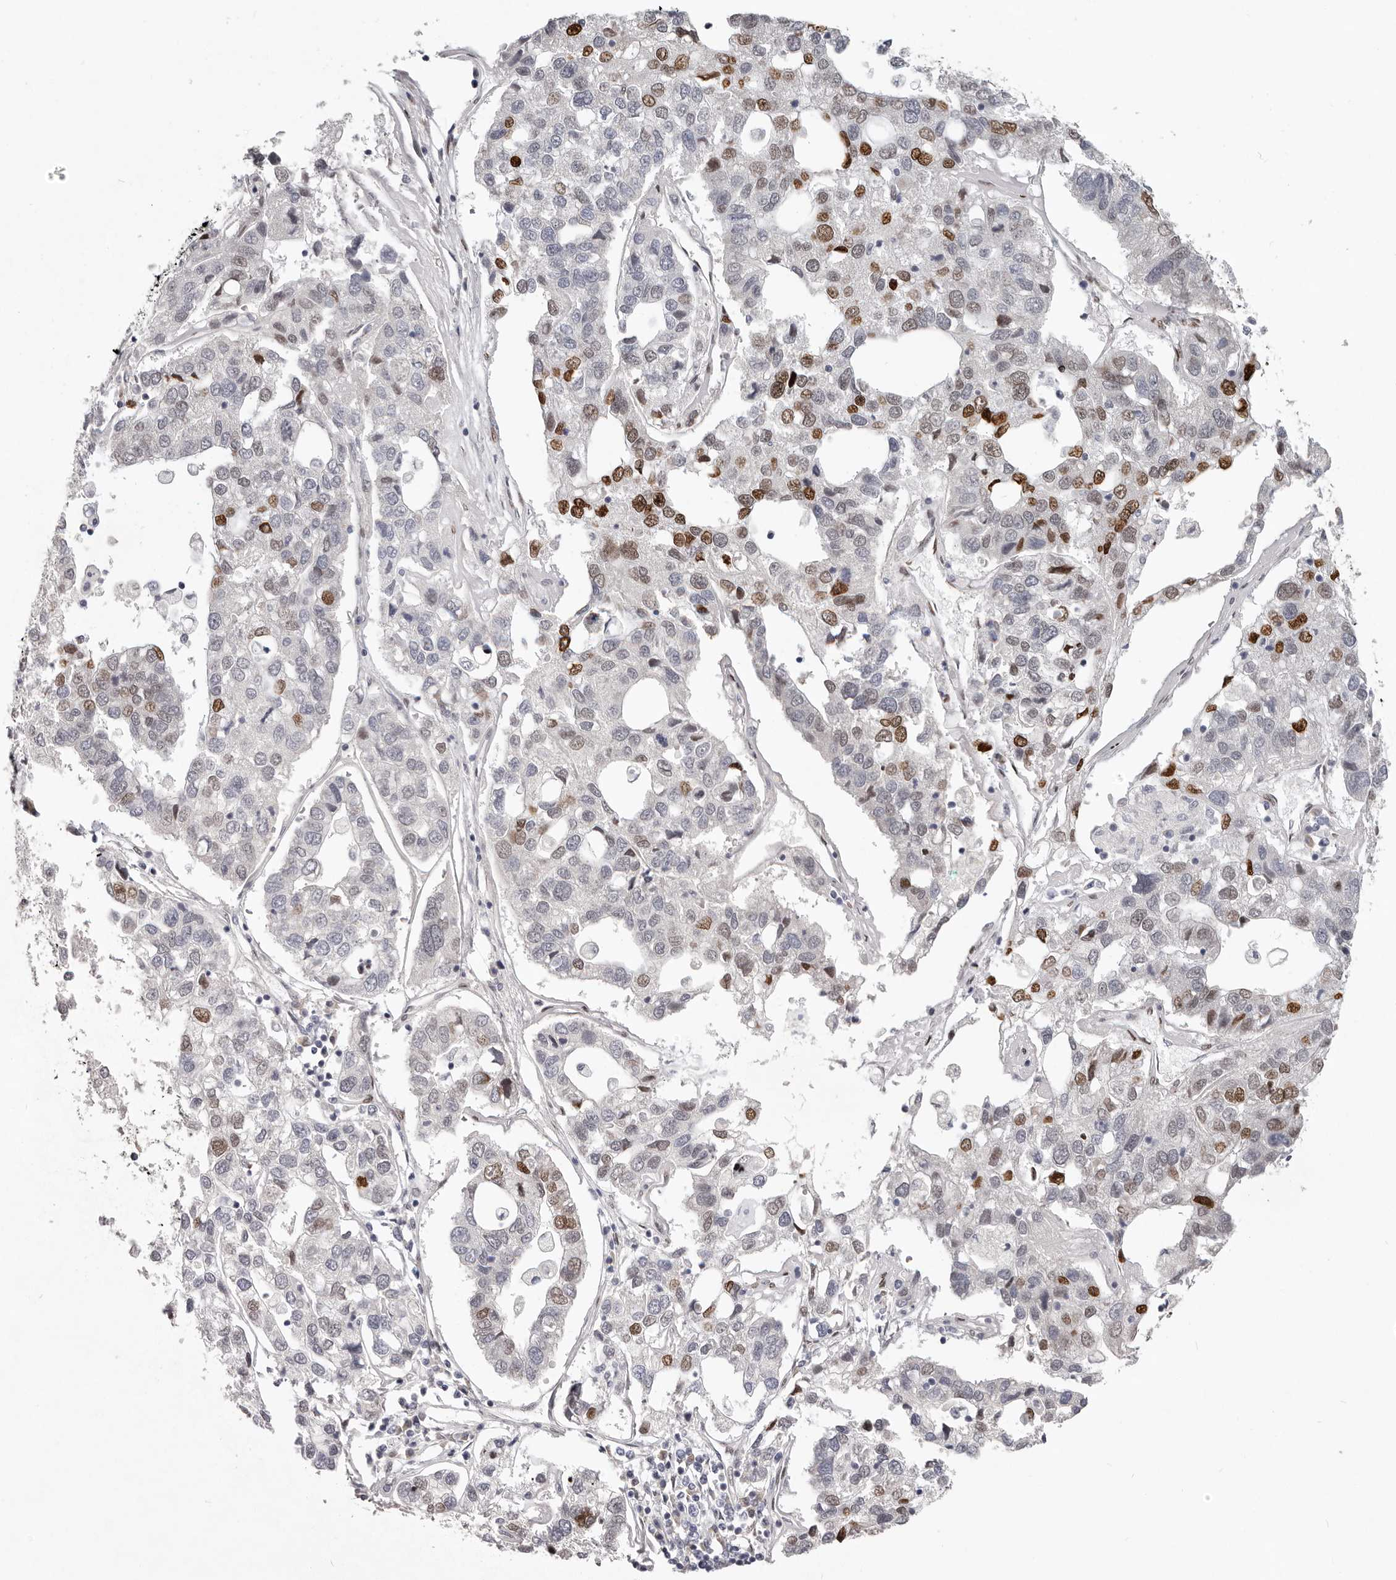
{"staining": {"intensity": "strong", "quantity": "<25%", "location": "nuclear"}, "tissue": "pancreatic cancer", "cell_type": "Tumor cells", "image_type": "cancer", "snomed": [{"axis": "morphology", "description": "Adenocarcinoma, NOS"}, {"axis": "topography", "description": "Pancreas"}], "caption": "This micrograph displays immunohistochemistry staining of human pancreatic adenocarcinoma, with medium strong nuclear expression in about <25% of tumor cells.", "gene": "SRP19", "patient": {"sex": "female", "age": 61}}